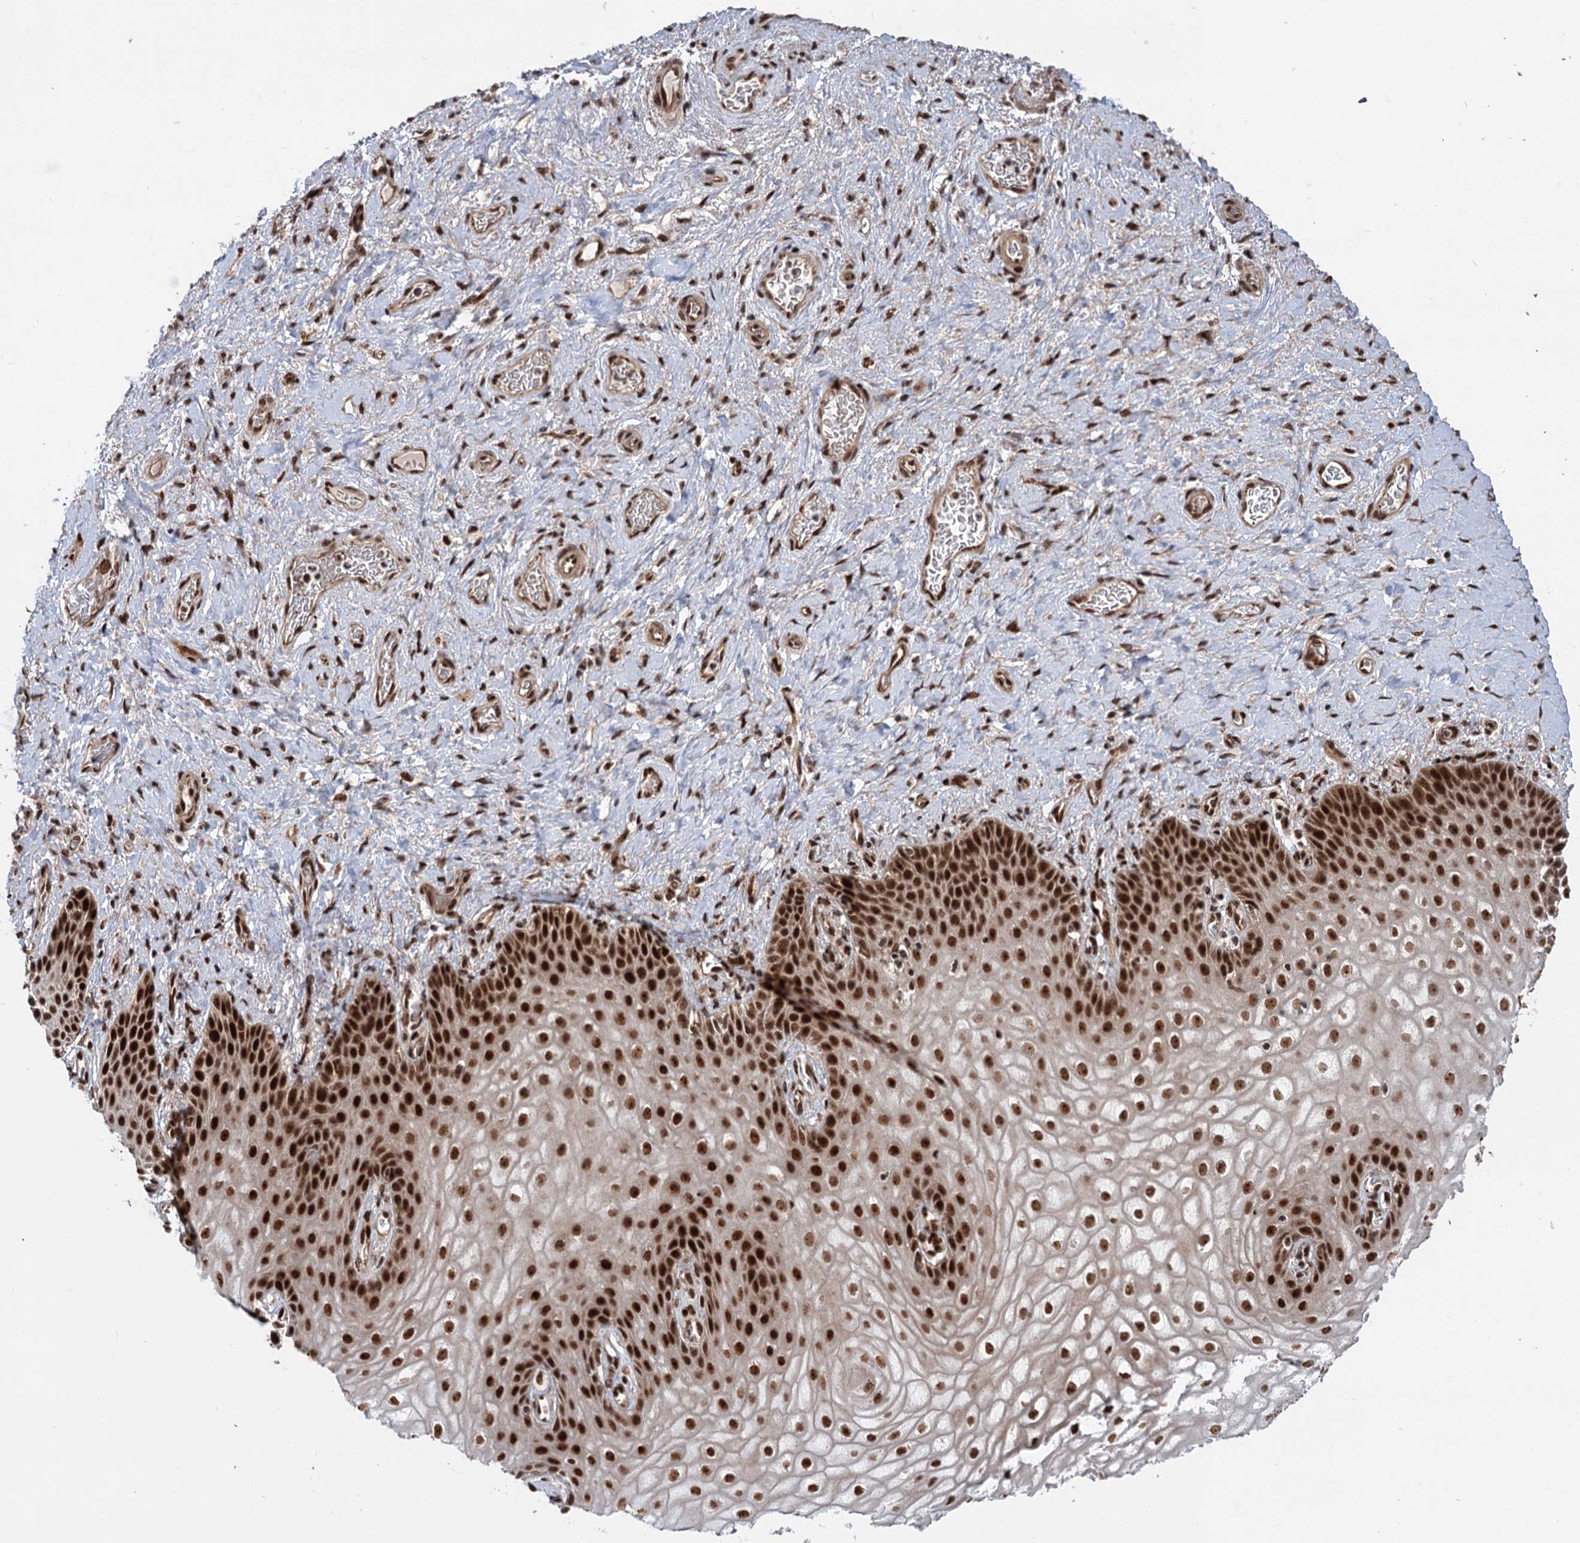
{"staining": {"intensity": "strong", "quantity": ">75%", "location": "nuclear"}, "tissue": "vagina", "cell_type": "Squamous epithelial cells", "image_type": "normal", "snomed": [{"axis": "morphology", "description": "Normal tissue, NOS"}, {"axis": "topography", "description": "Vagina"}], "caption": "Immunohistochemistry (IHC) of benign vagina shows high levels of strong nuclear staining in approximately >75% of squamous epithelial cells. Immunohistochemistry stains the protein in brown and the nuclei are stained blue.", "gene": "MAML1", "patient": {"sex": "female", "age": 60}}